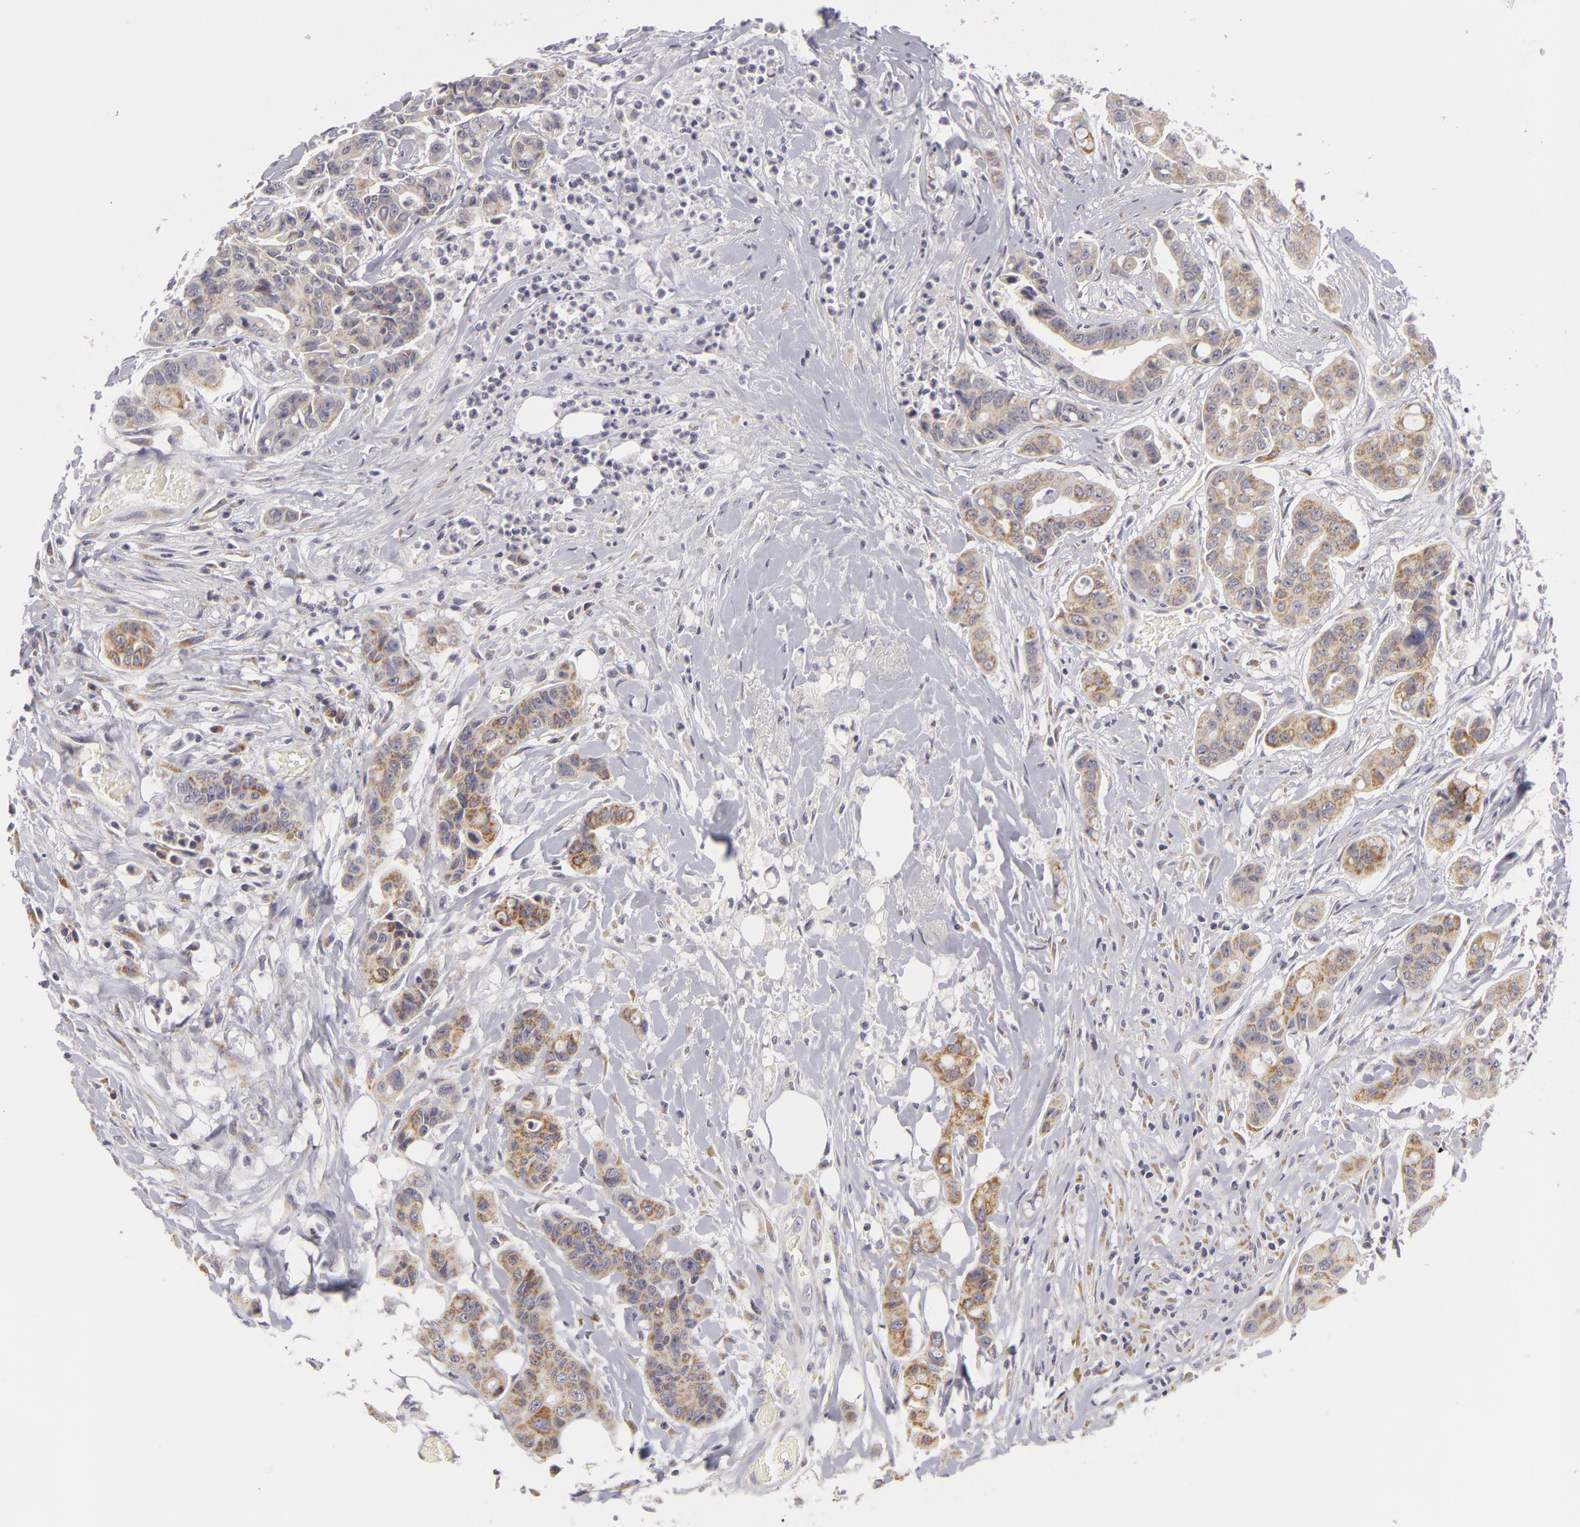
{"staining": {"intensity": "weak", "quantity": "25%-75%", "location": "cytoplasmic/membranous"}, "tissue": "colorectal cancer", "cell_type": "Tumor cells", "image_type": "cancer", "snomed": [{"axis": "morphology", "description": "Adenocarcinoma, NOS"}, {"axis": "topography", "description": "Colon"}], "caption": "Weak cytoplasmic/membranous staining for a protein is identified in about 25%-75% of tumor cells of adenocarcinoma (colorectal) using immunohistochemistry (IHC).", "gene": "ATP2B3", "patient": {"sex": "female", "age": 70}}